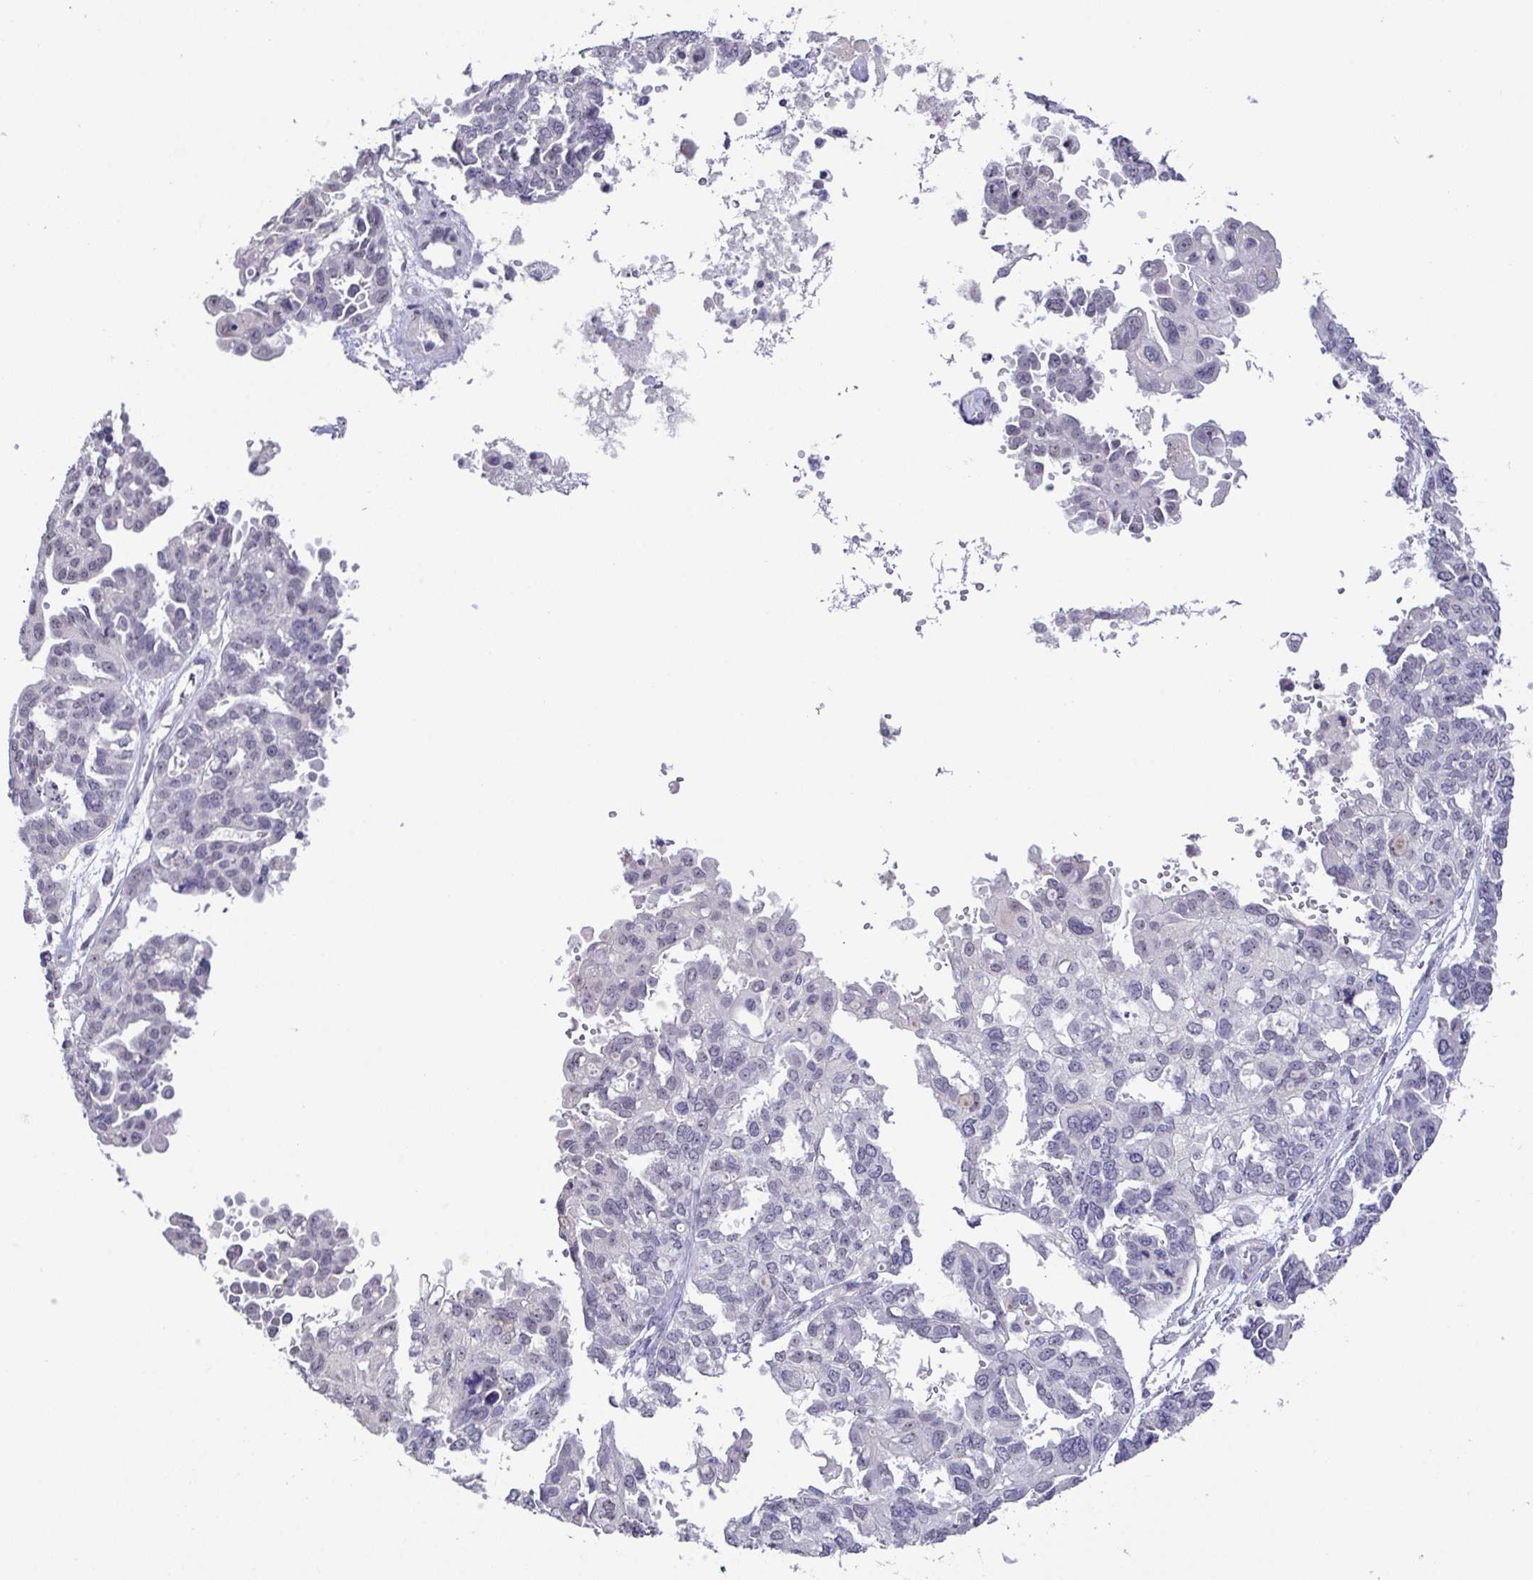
{"staining": {"intensity": "negative", "quantity": "none", "location": "none"}, "tissue": "ovarian cancer", "cell_type": "Tumor cells", "image_type": "cancer", "snomed": [{"axis": "morphology", "description": "Cystadenocarcinoma, serous, NOS"}, {"axis": "topography", "description": "Ovary"}], "caption": "Photomicrograph shows no significant protein positivity in tumor cells of ovarian cancer.", "gene": "NEFH", "patient": {"sex": "female", "age": 53}}